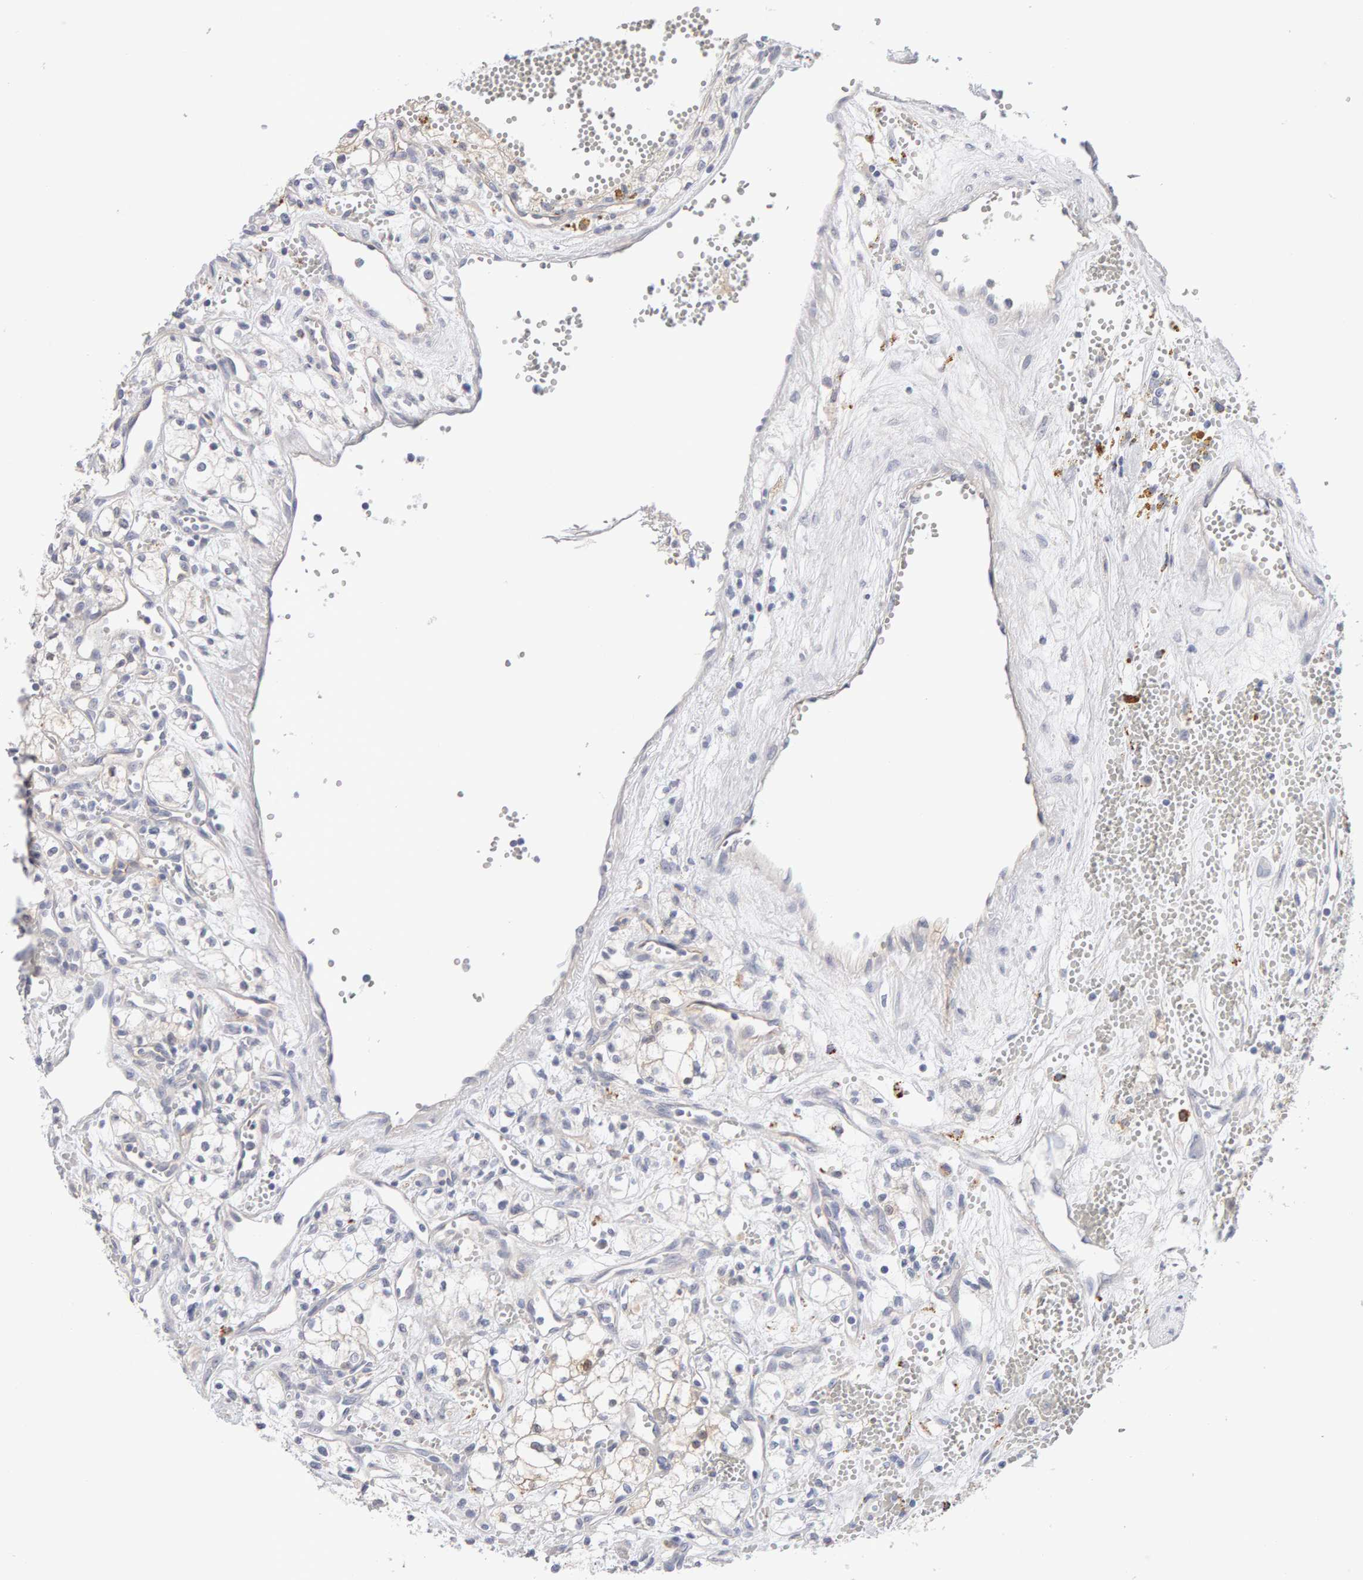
{"staining": {"intensity": "negative", "quantity": "none", "location": "none"}, "tissue": "renal cancer", "cell_type": "Tumor cells", "image_type": "cancer", "snomed": [{"axis": "morphology", "description": "Adenocarcinoma, NOS"}, {"axis": "topography", "description": "Kidney"}], "caption": "An immunohistochemistry image of renal adenocarcinoma is shown. There is no staining in tumor cells of renal adenocarcinoma. (Brightfield microscopy of DAB (3,3'-diaminobenzidine) immunohistochemistry at high magnification).", "gene": "METRNL", "patient": {"sex": "male", "age": 59}}